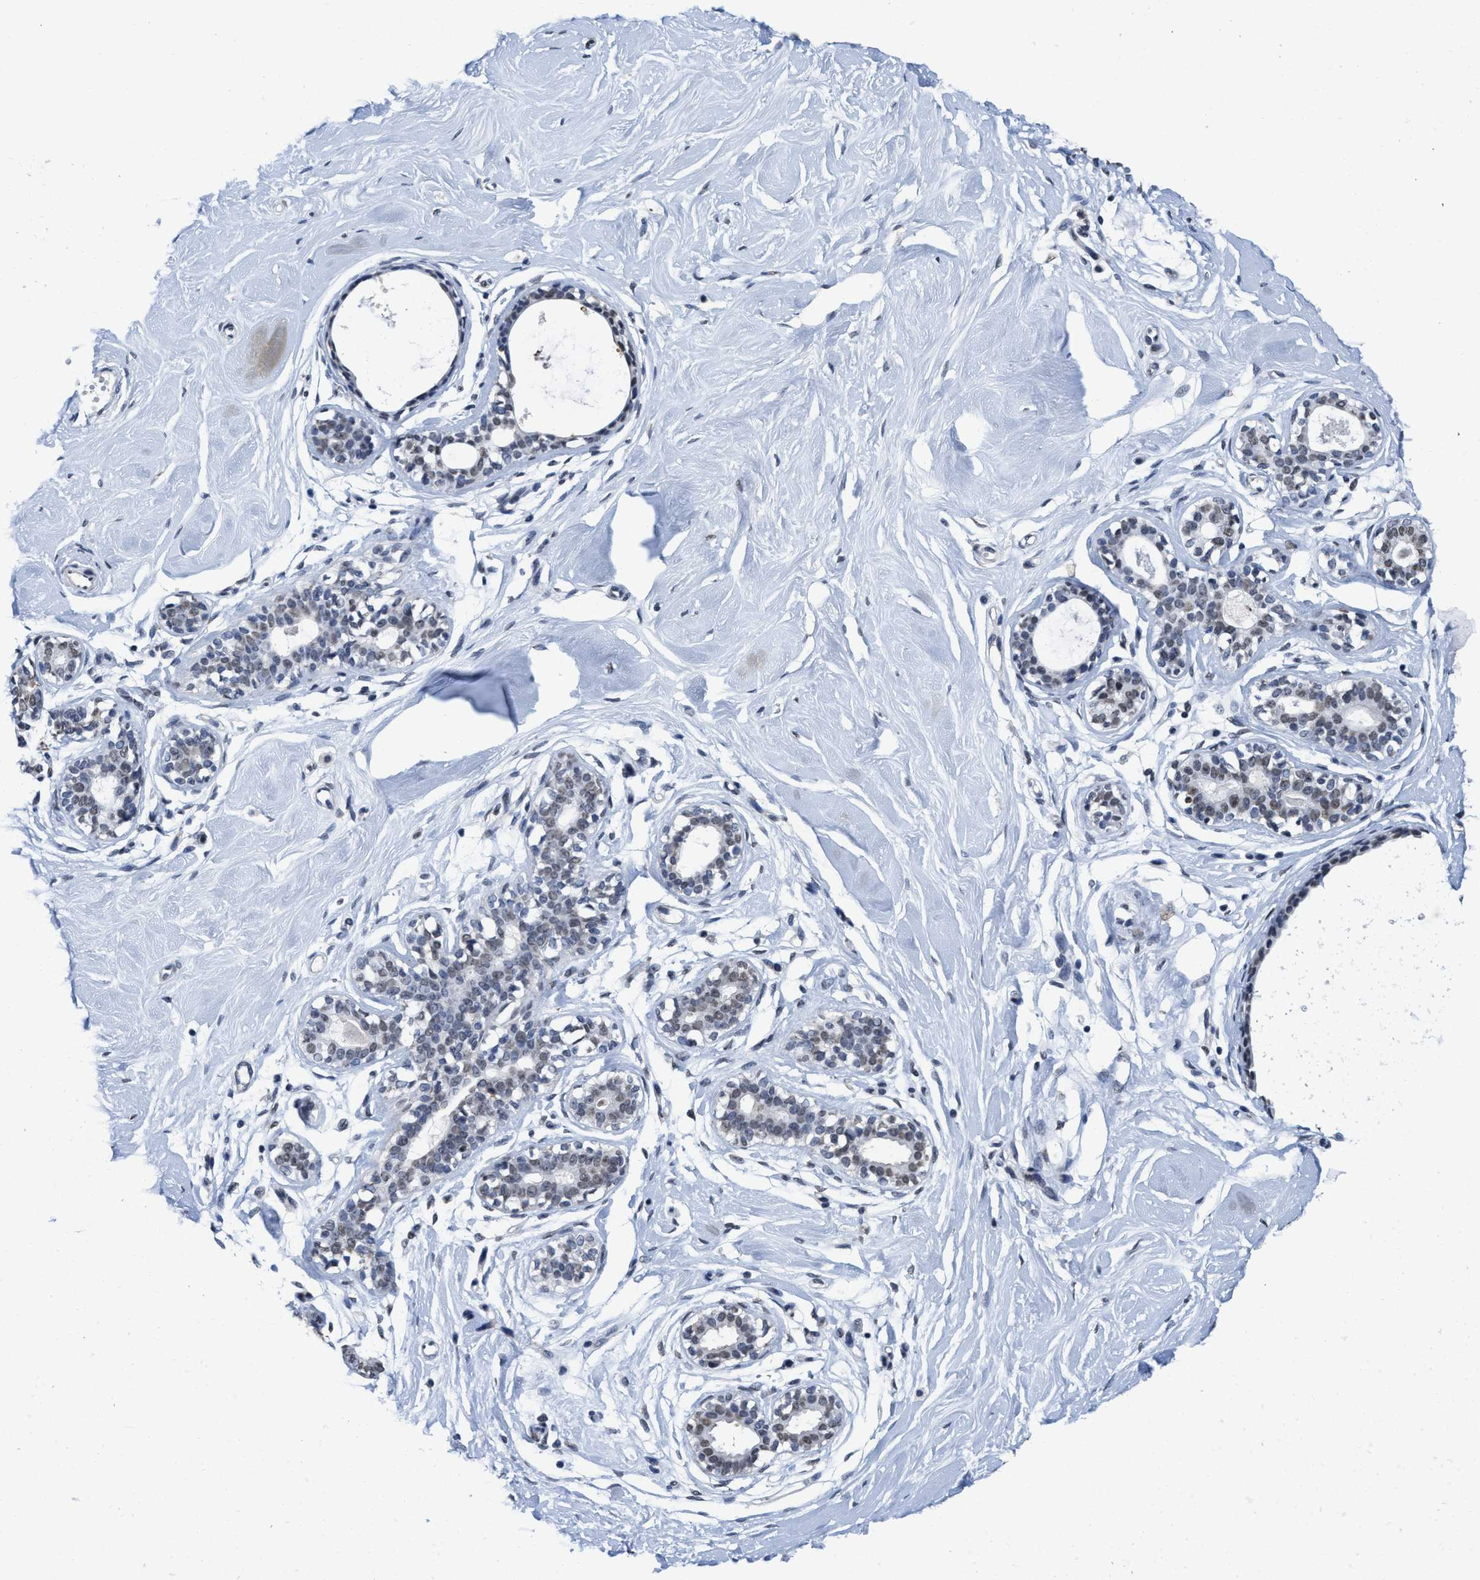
{"staining": {"intensity": "negative", "quantity": "none", "location": "none"}, "tissue": "breast", "cell_type": "Adipocytes", "image_type": "normal", "snomed": [{"axis": "morphology", "description": "Normal tissue, NOS"}, {"axis": "topography", "description": "Breast"}], "caption": "This is an immunohistochemistry (IHC) image of benign breast. There is no expression in adipocytes.", "gene": "SUPT16H", "patient": {"sex": "female", "age": 23}}